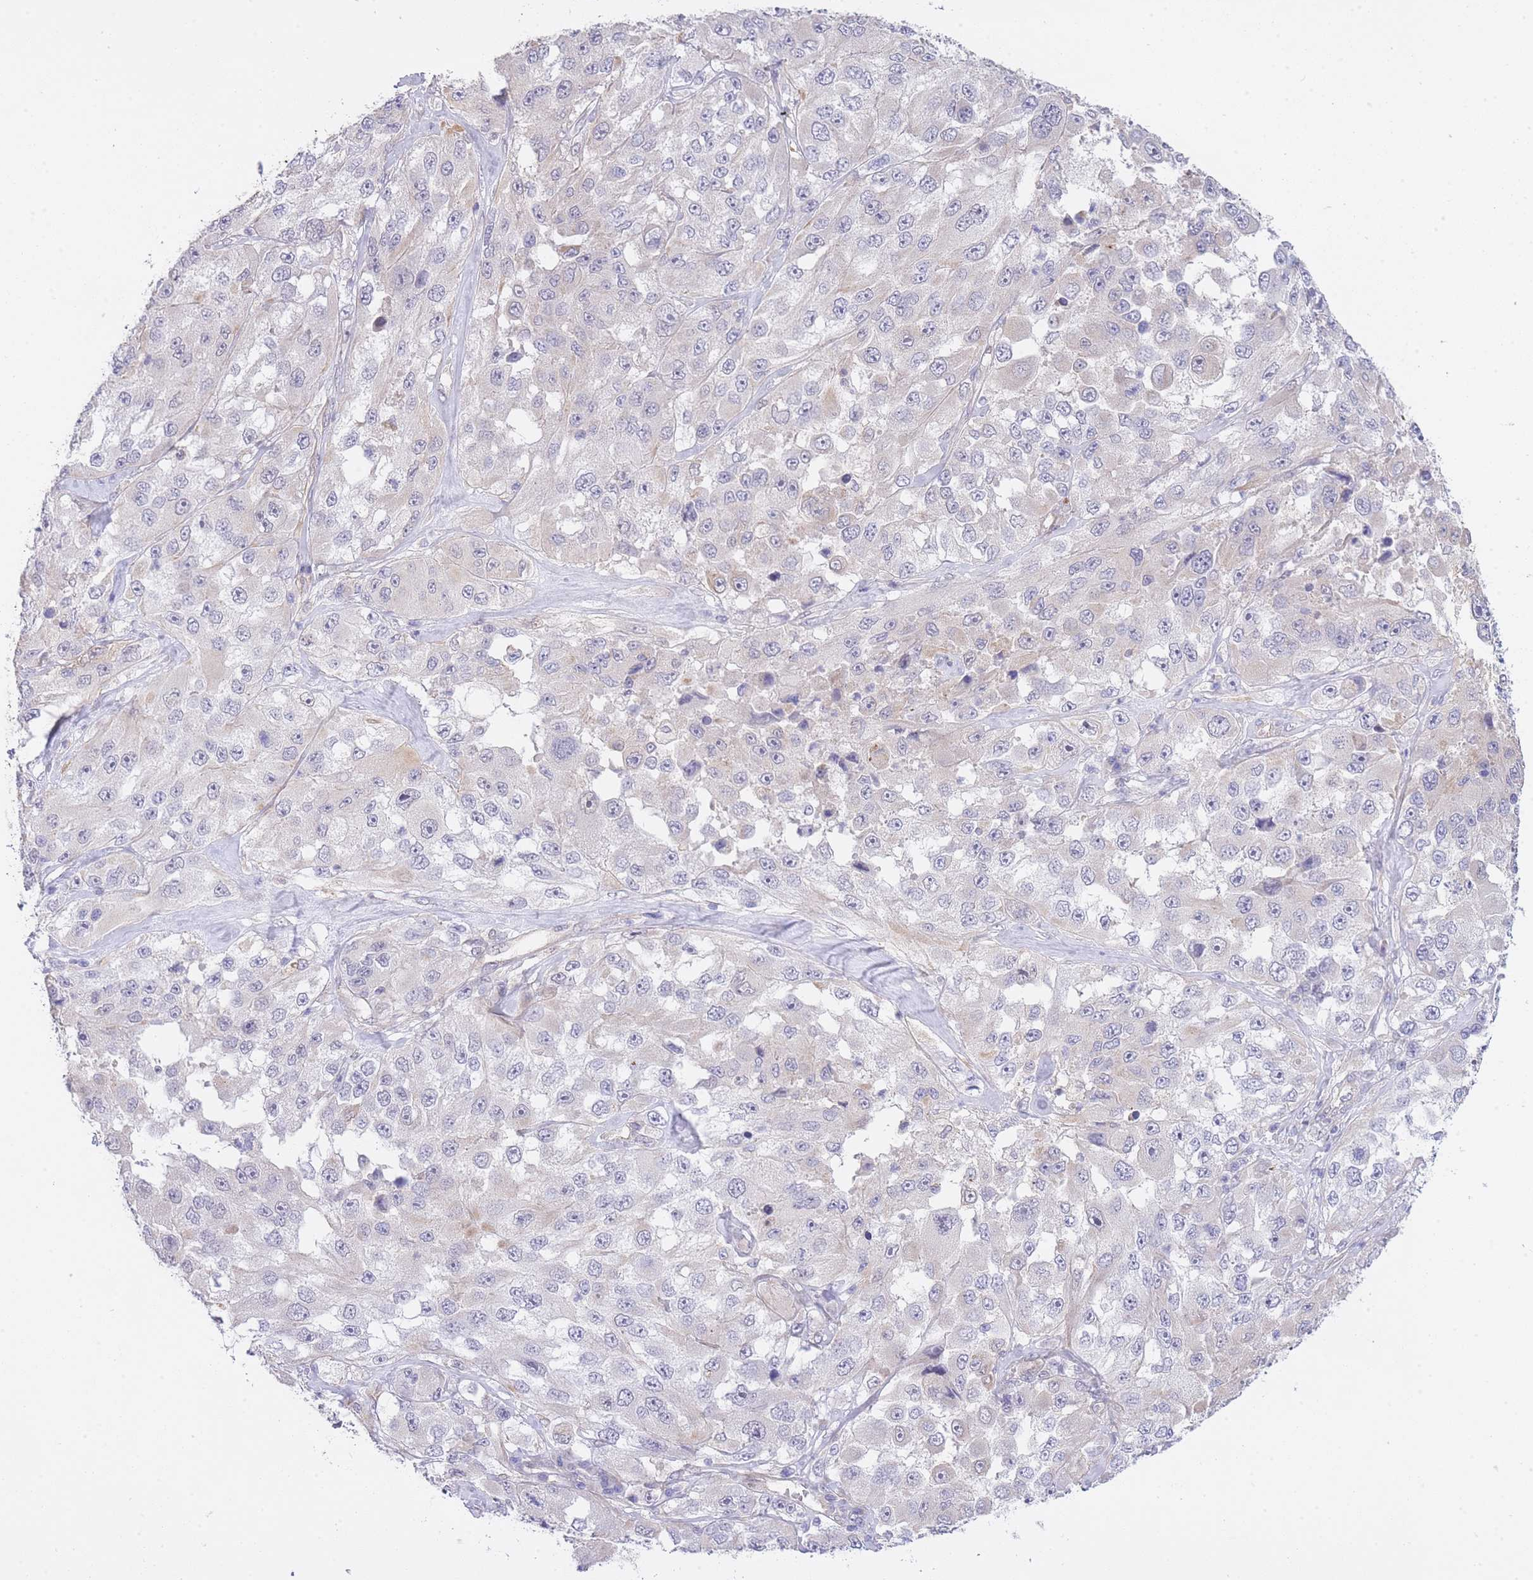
{"staining": {"intensity": "negative", "quantity": "none", "location": "none"}, "tissue": "melanoma", "cell_type": "Tumor cells", "image_type": "cancer", "snomed": [{"axis": "morphology", "description": "Malignant melanoma, Metastatic site"}, {"axis": "topography", "description": "Lymph node"}], "caption": "High magnification brightfield microscopy of melanoma stained with DAB (3,3'-diaminobenzidine) (brown) and counterstained with hematoxylin (blue): tumor cells show no significant positivity.", "gene": "CTBP1", "patient": {"sex": "male", "age": 62}}